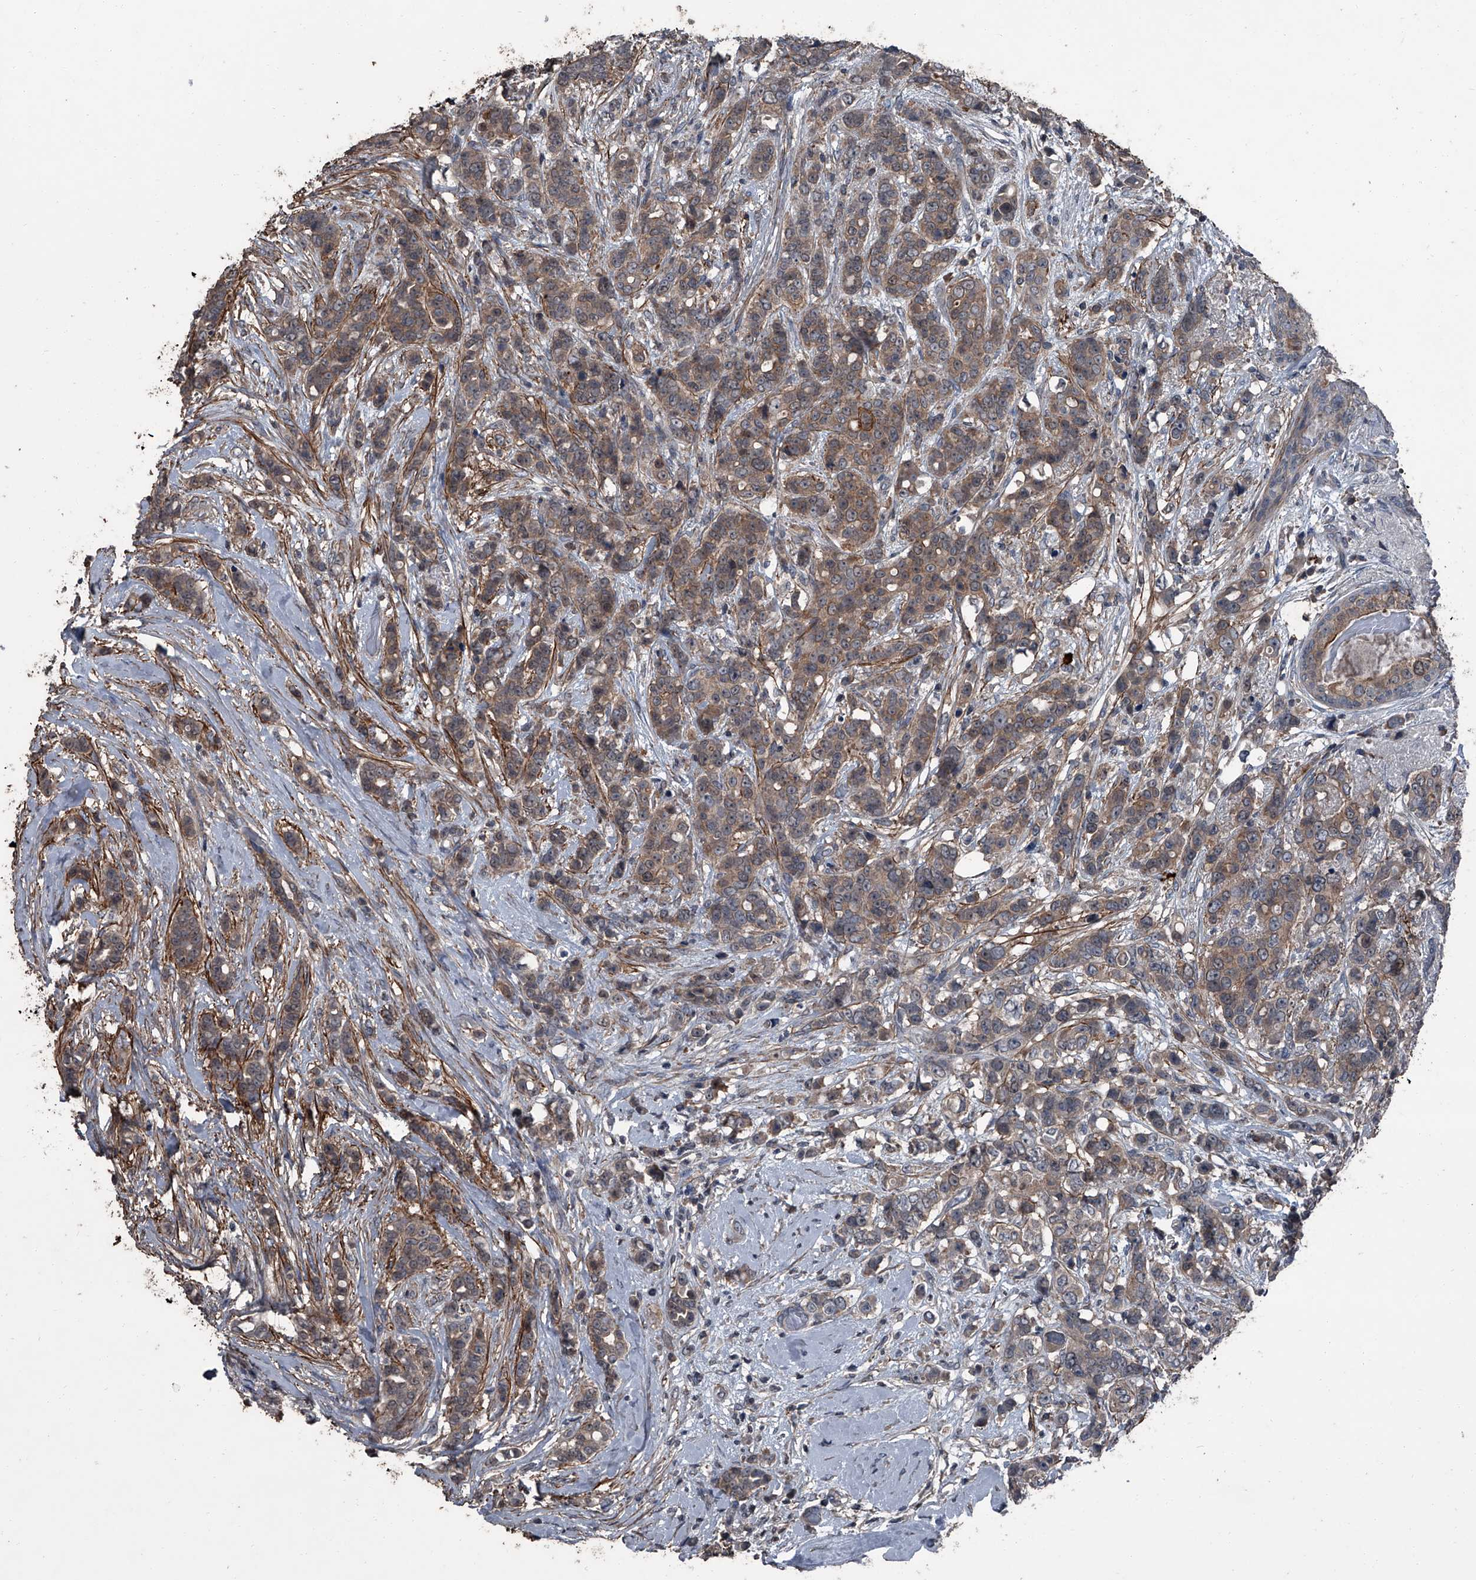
{"staining": {"intensity": "weak", "quantity": "25%-75%", "location": "cytoplasmic/membranous"}, "tissue": "breast cancer", "cell_type": "Tumor cells", "image_type": "cancer", "snomed": [{"axis": "morphology", "description": "Lobular carcinoma"}, {"axis": "topography", "description": "Breast"}], "caption": "Weak cytoplasmic/membranous positivity is seen in about 25%-75% of tumor cells in breast lobular carcinoma. (Brightfield microscopy of DAB IHC at high magnification).", "gene": "OARD1", "patient": {"sex": "female", "age": 51}}